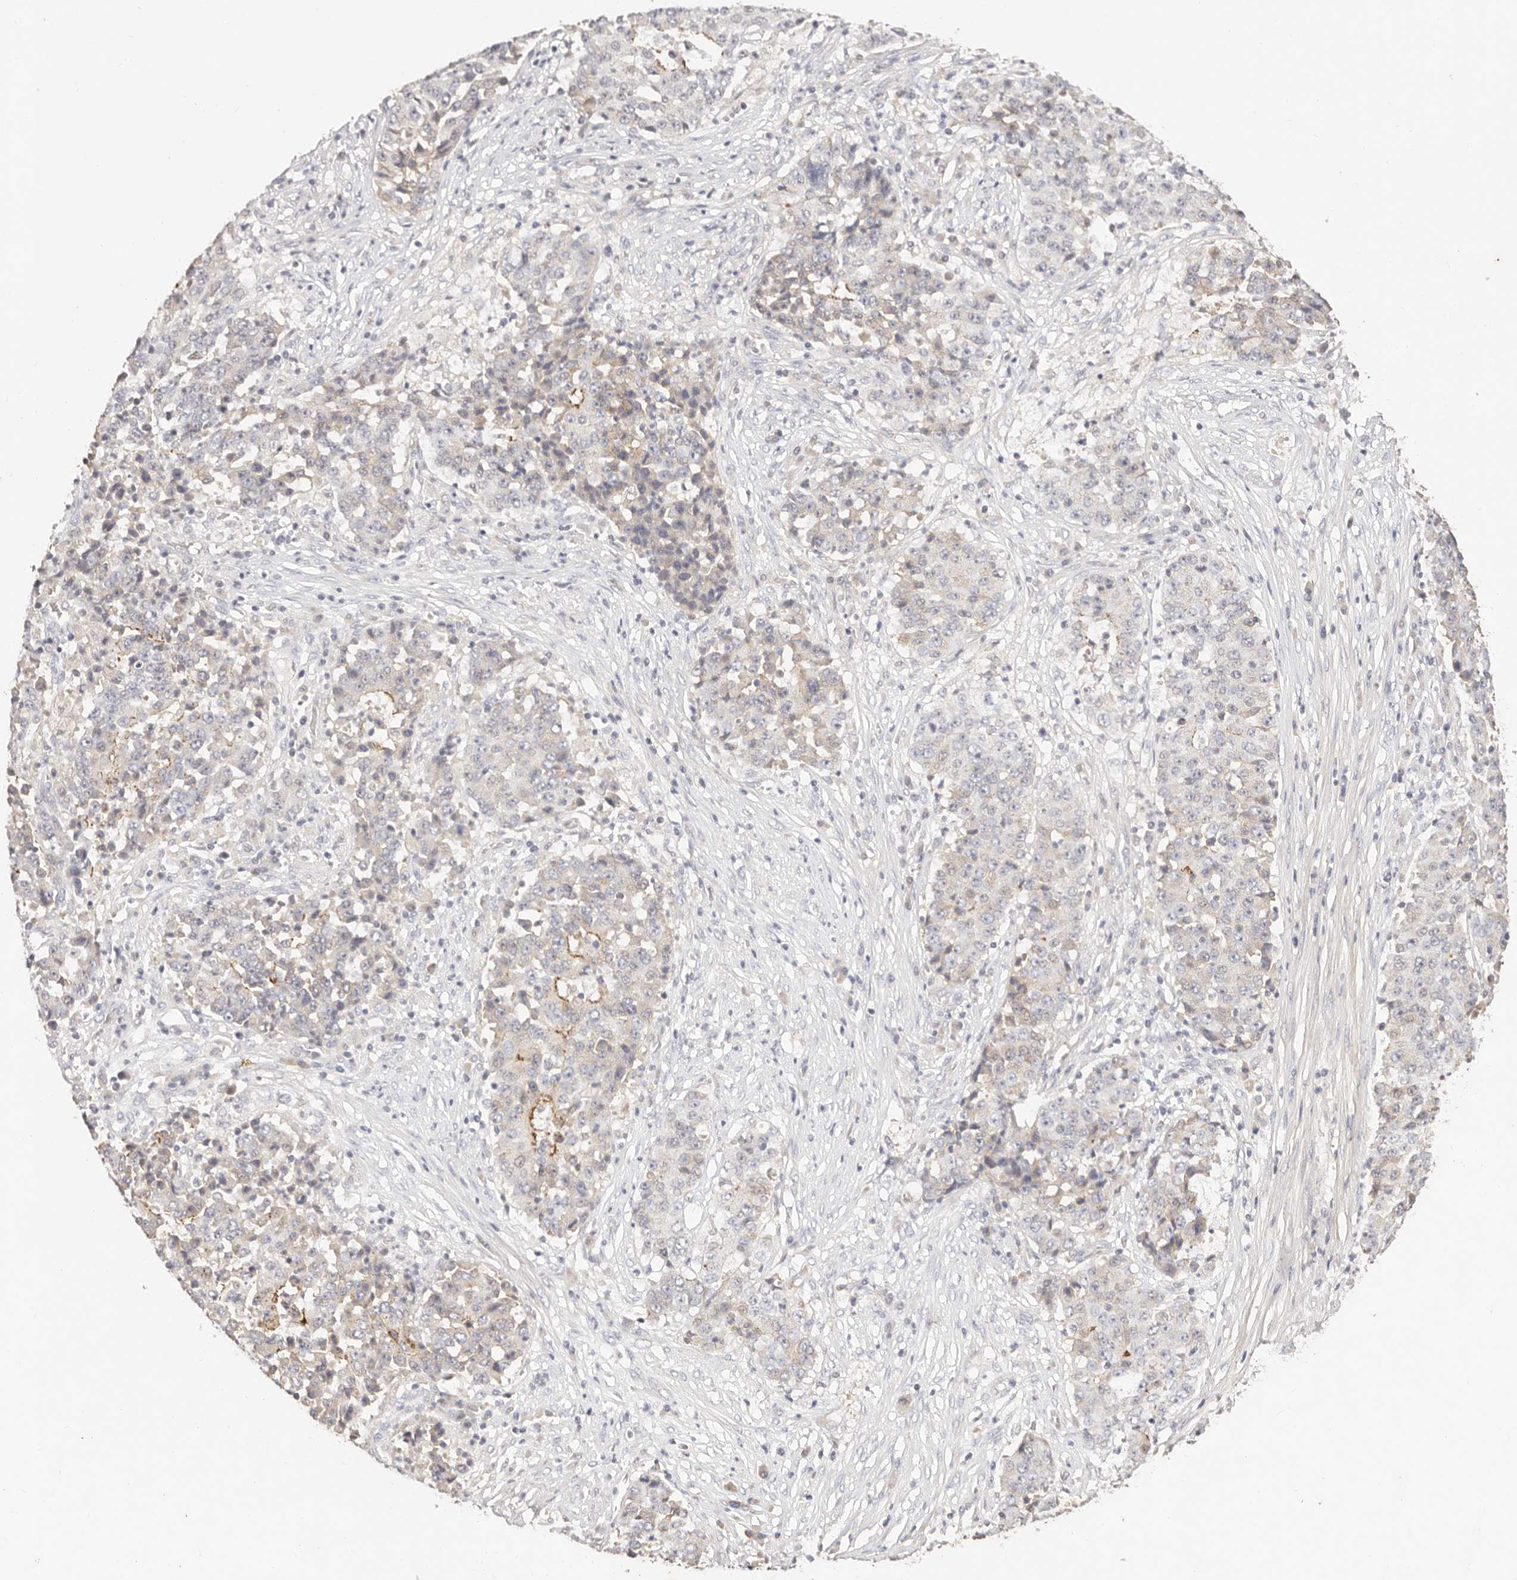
{"staining": {"intensity": "weak", "quantity": "<25%", "location": "cytoplasmic/membranous"}, "tissue": "stomach cancer", "cell_type": "Tumor cells", "image_type": "cancer", "snomed": [{"axis": "morphology", "description": "Adenocarcinoma, NOS"}, {"axis": "topography", "description": "Stomach"}], "caption": "Immunohistochemistry histopathology image of human stomach adenocarcinoma stained for a protein (brown), which reveals no expression in tumor cells.", "gene": "CXADR", "patient": {"sex": "male", "age": 59}}